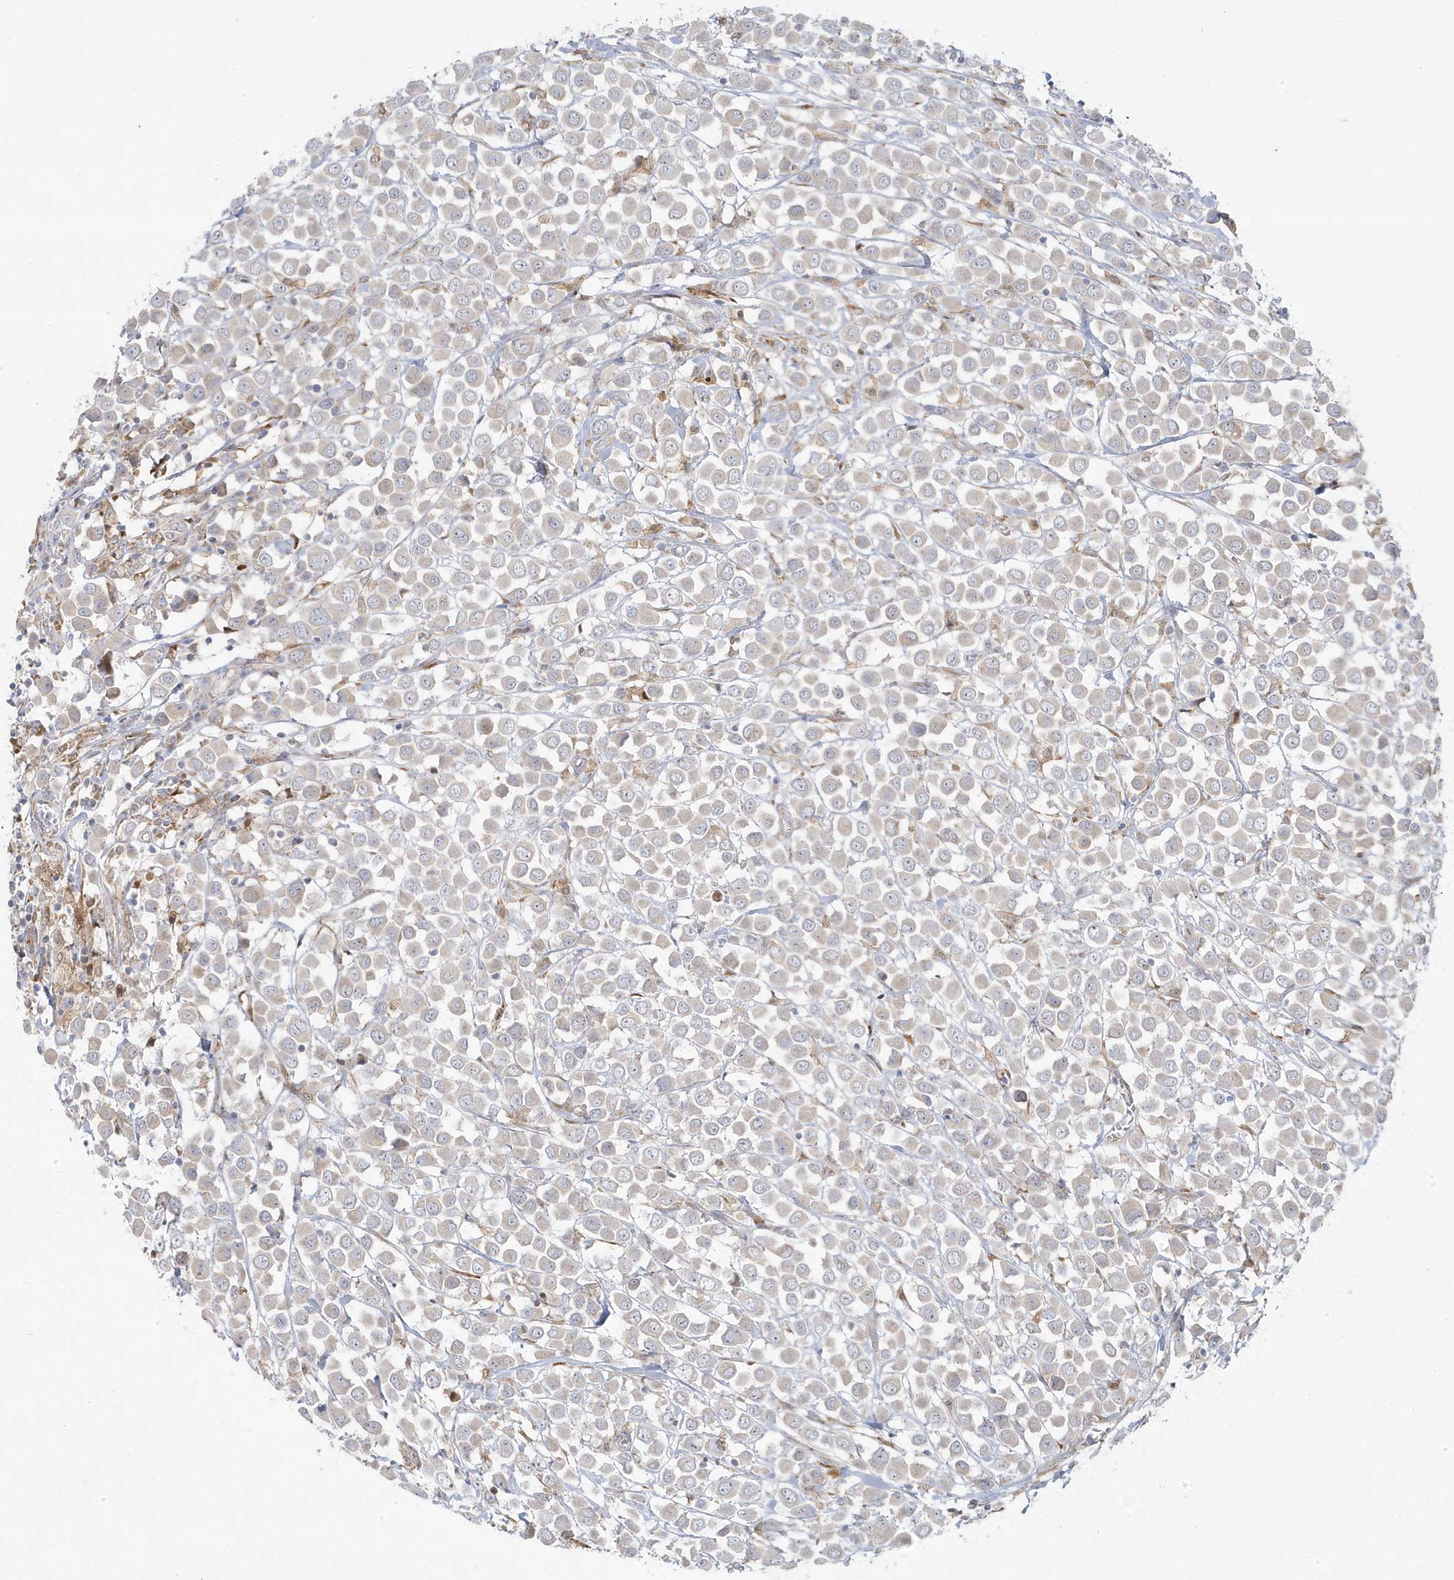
{"staining": {"intensity": "negative", "quantity": "none", "location": "none"}, "tissue": "breast cancer", "cell_type": "Tumor cells", "image_type": "cancer", "snomed": [{"axis": "morphology", "description": "Duct carcinoma"}, {"axis": "topography", "description": "Breast"}], "caption": "Immunohistochemistry (IHC) histopathology image of human breast intraductal carcinoma stained for a protein (brown), which shows no staining in tumor cells.", "gene": "ZNF654", "patient": {"sex": "female", "age": 61}}